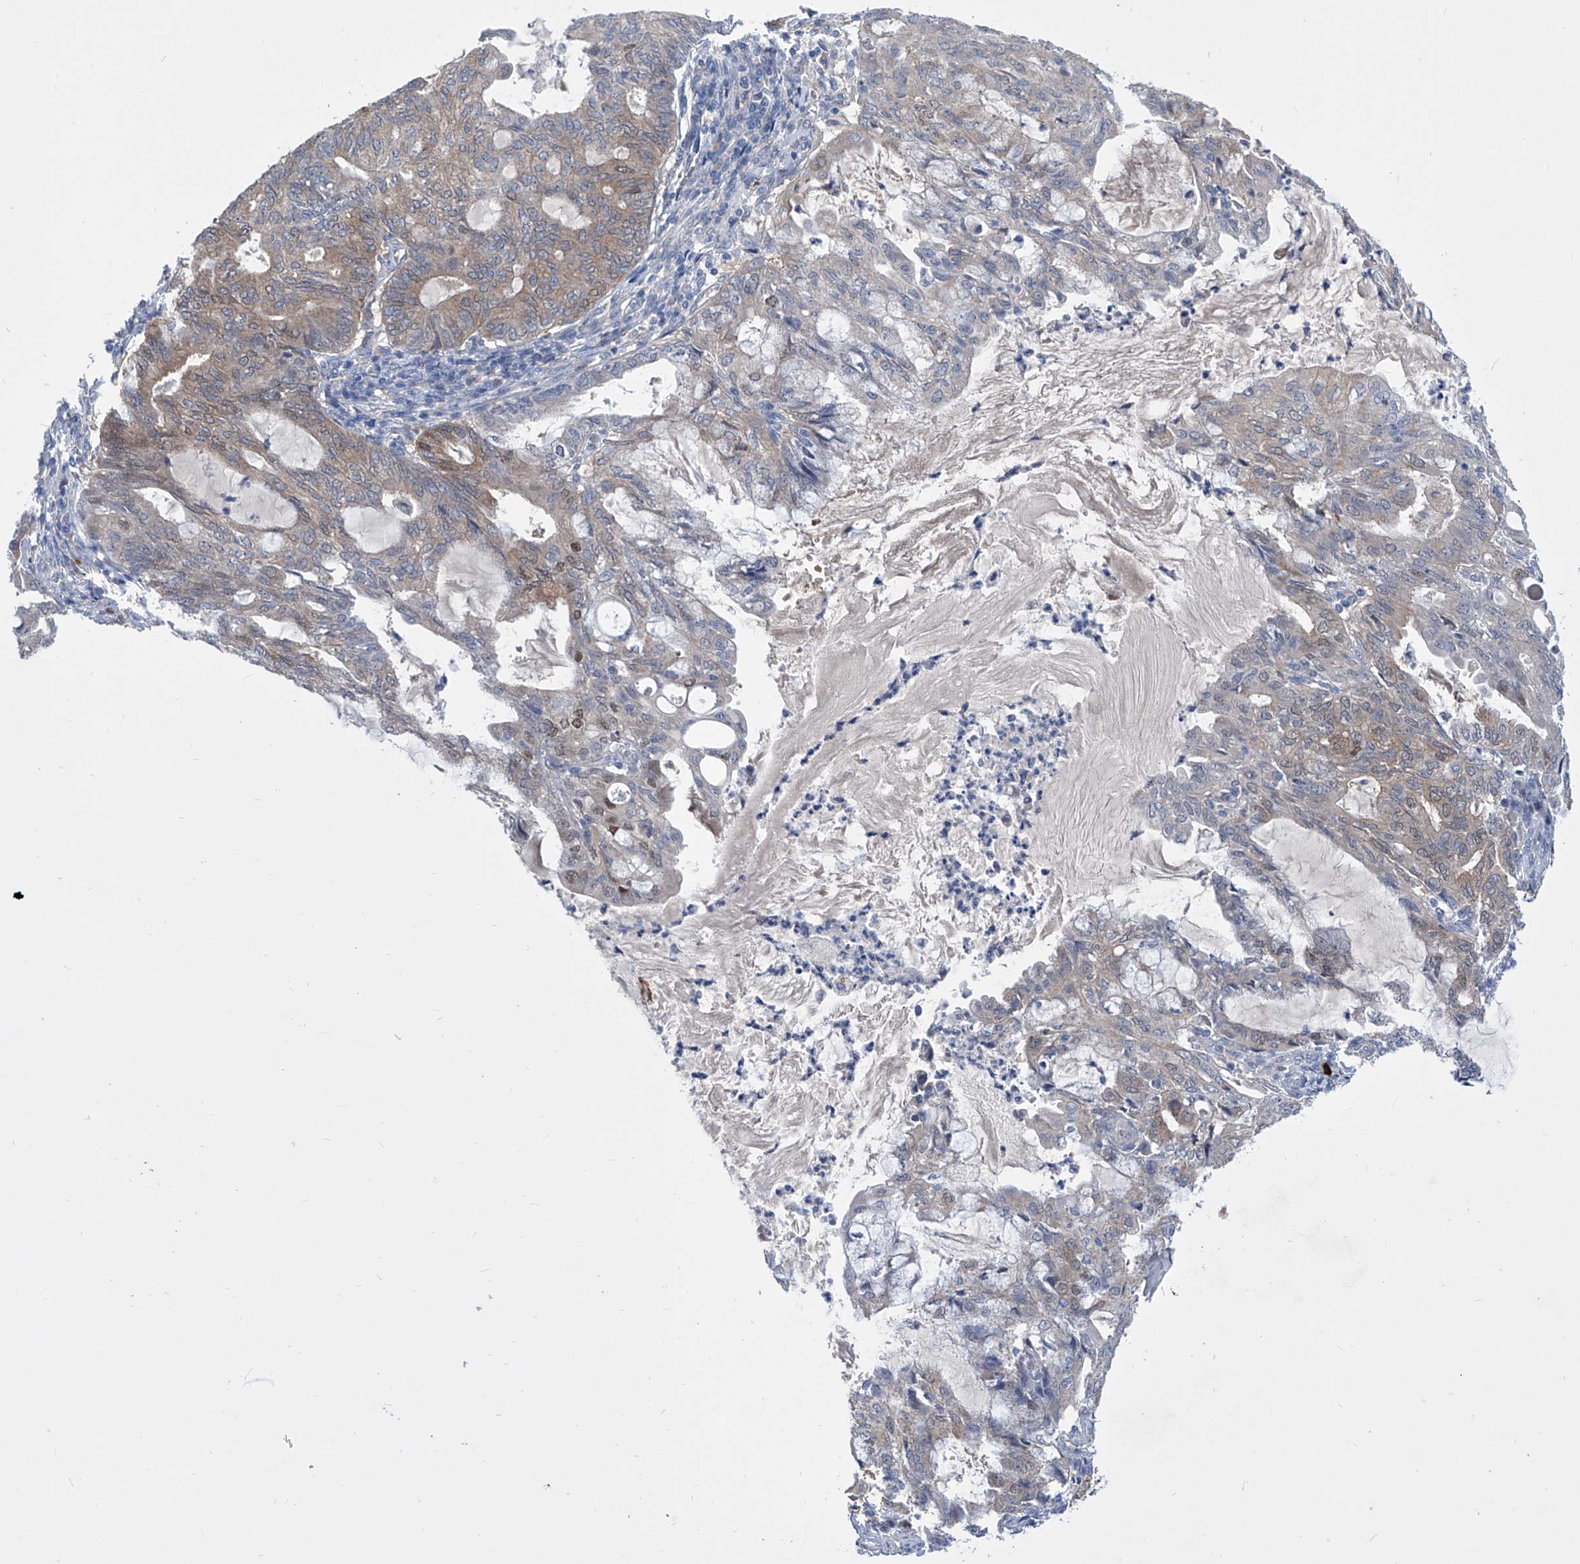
{"staining": {"intensity": "moderate", "quantity": "25%-75%", "location": "cytoplasmic/membranous"}, "tissue": "endometrial cancer", "cell_type": "Tumor cells", "image_type": "cancer", "snomed": [{"axis": "morphology", "description": "Adenocarcinoma, NOS"}, {"axis": "topography", "description": "Endometrium"}], "caption": "The photomicrograph reveals staining of endometrial cancer (adenocarcinoma), revealing moderate cytoplasmic/membranous protein staining (brown color) within tumor cells.", "gene": "SRBD1", "patient": {"sex": "female", "age": 86}}